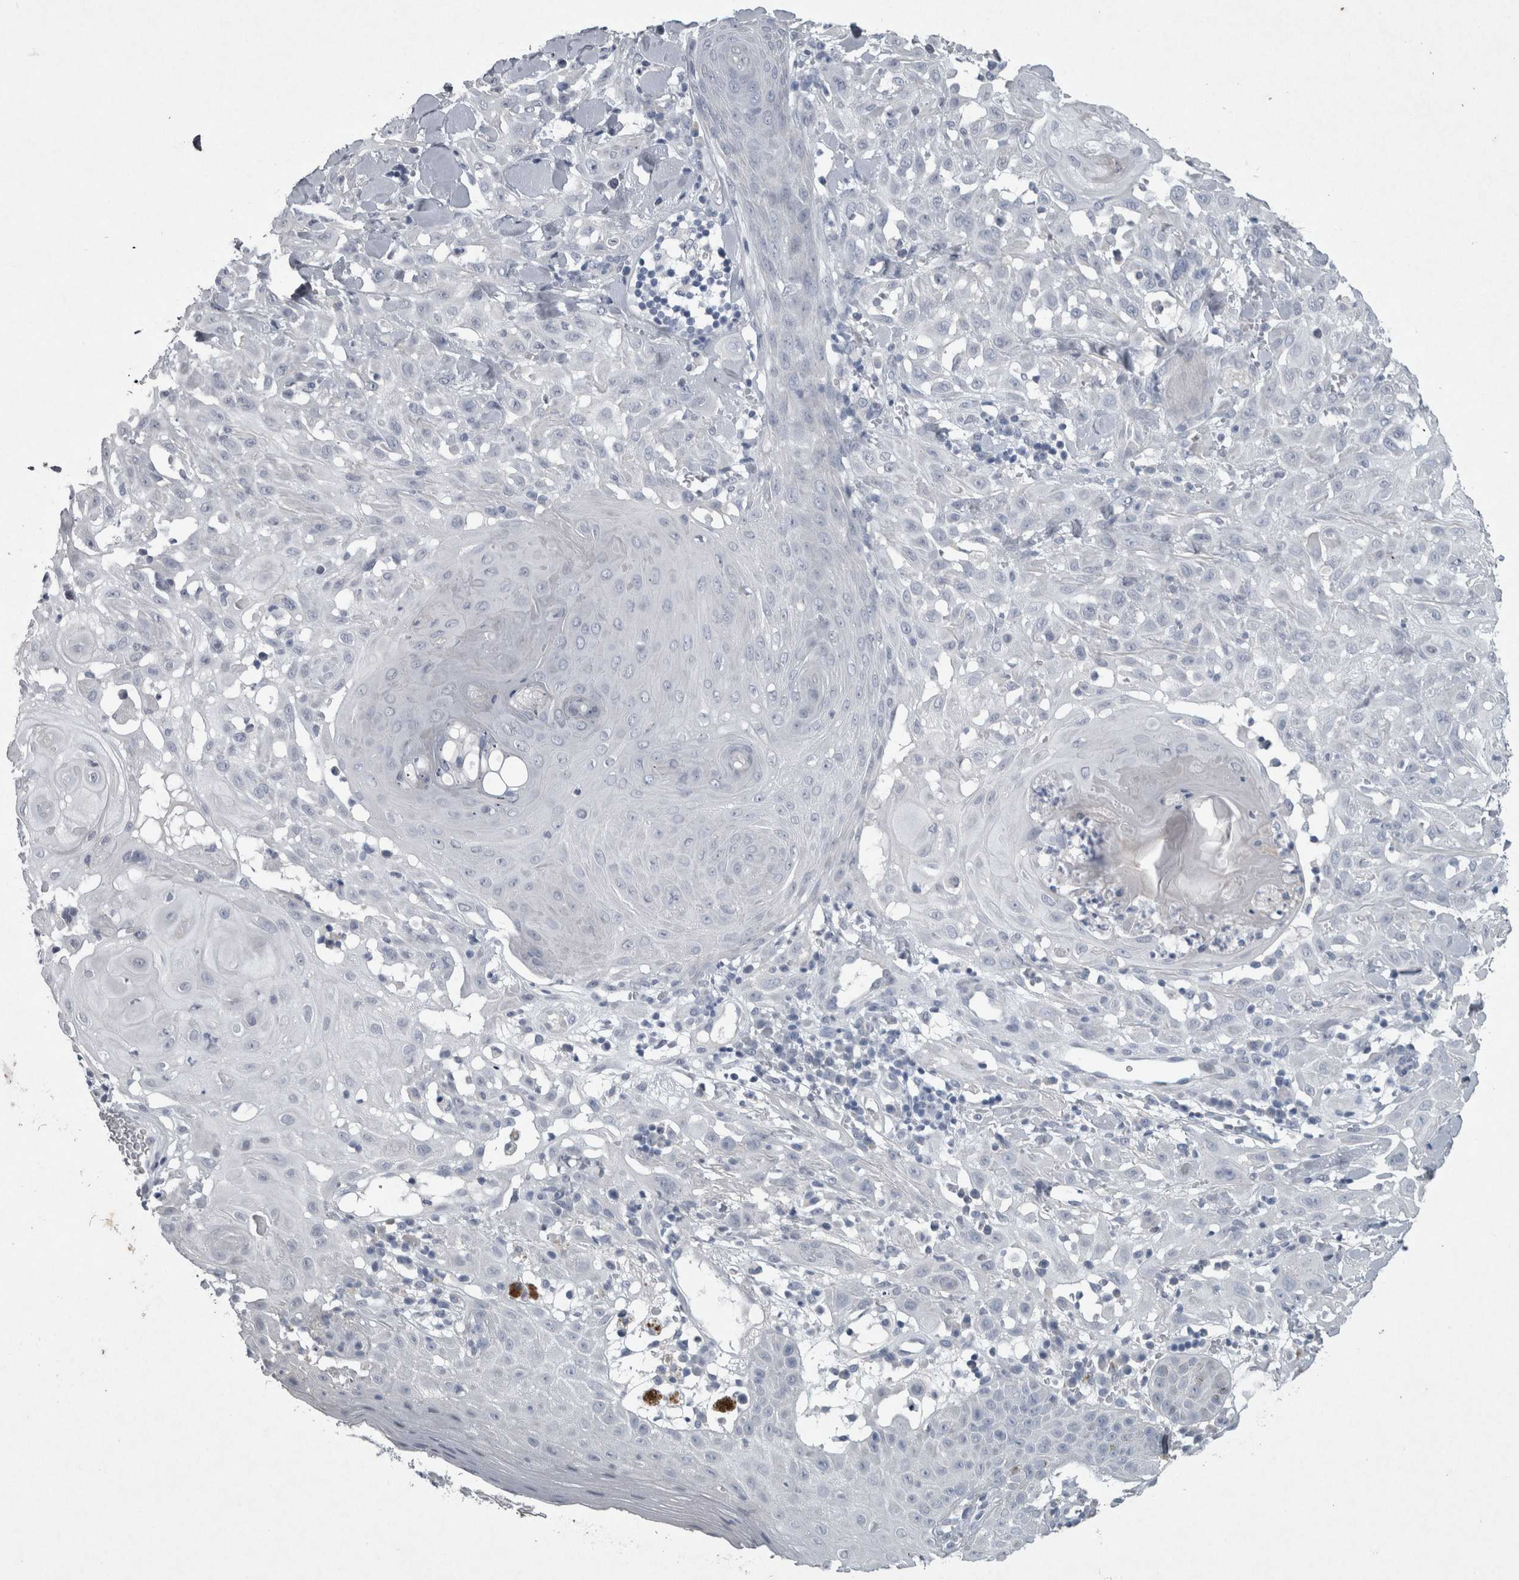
{"staining": {"intensity": "negative", "quantity": "none", "location": "none"}, "tissue": "skin cancer", "cell_type": "Tumor cells", "image_type": "cancer", "snomed": [{"axis": "morphology", "description": "Squamous cell carcinoma, NOS"}, {"axis": "topography", "description": "Skin"}], "caption": "Immunohistochemistry of skin squamous cell carcinoma exhibits no positivity in tumor cells.", "gene": "PDX1", "patient": {"sex": "male", "age": 24}}